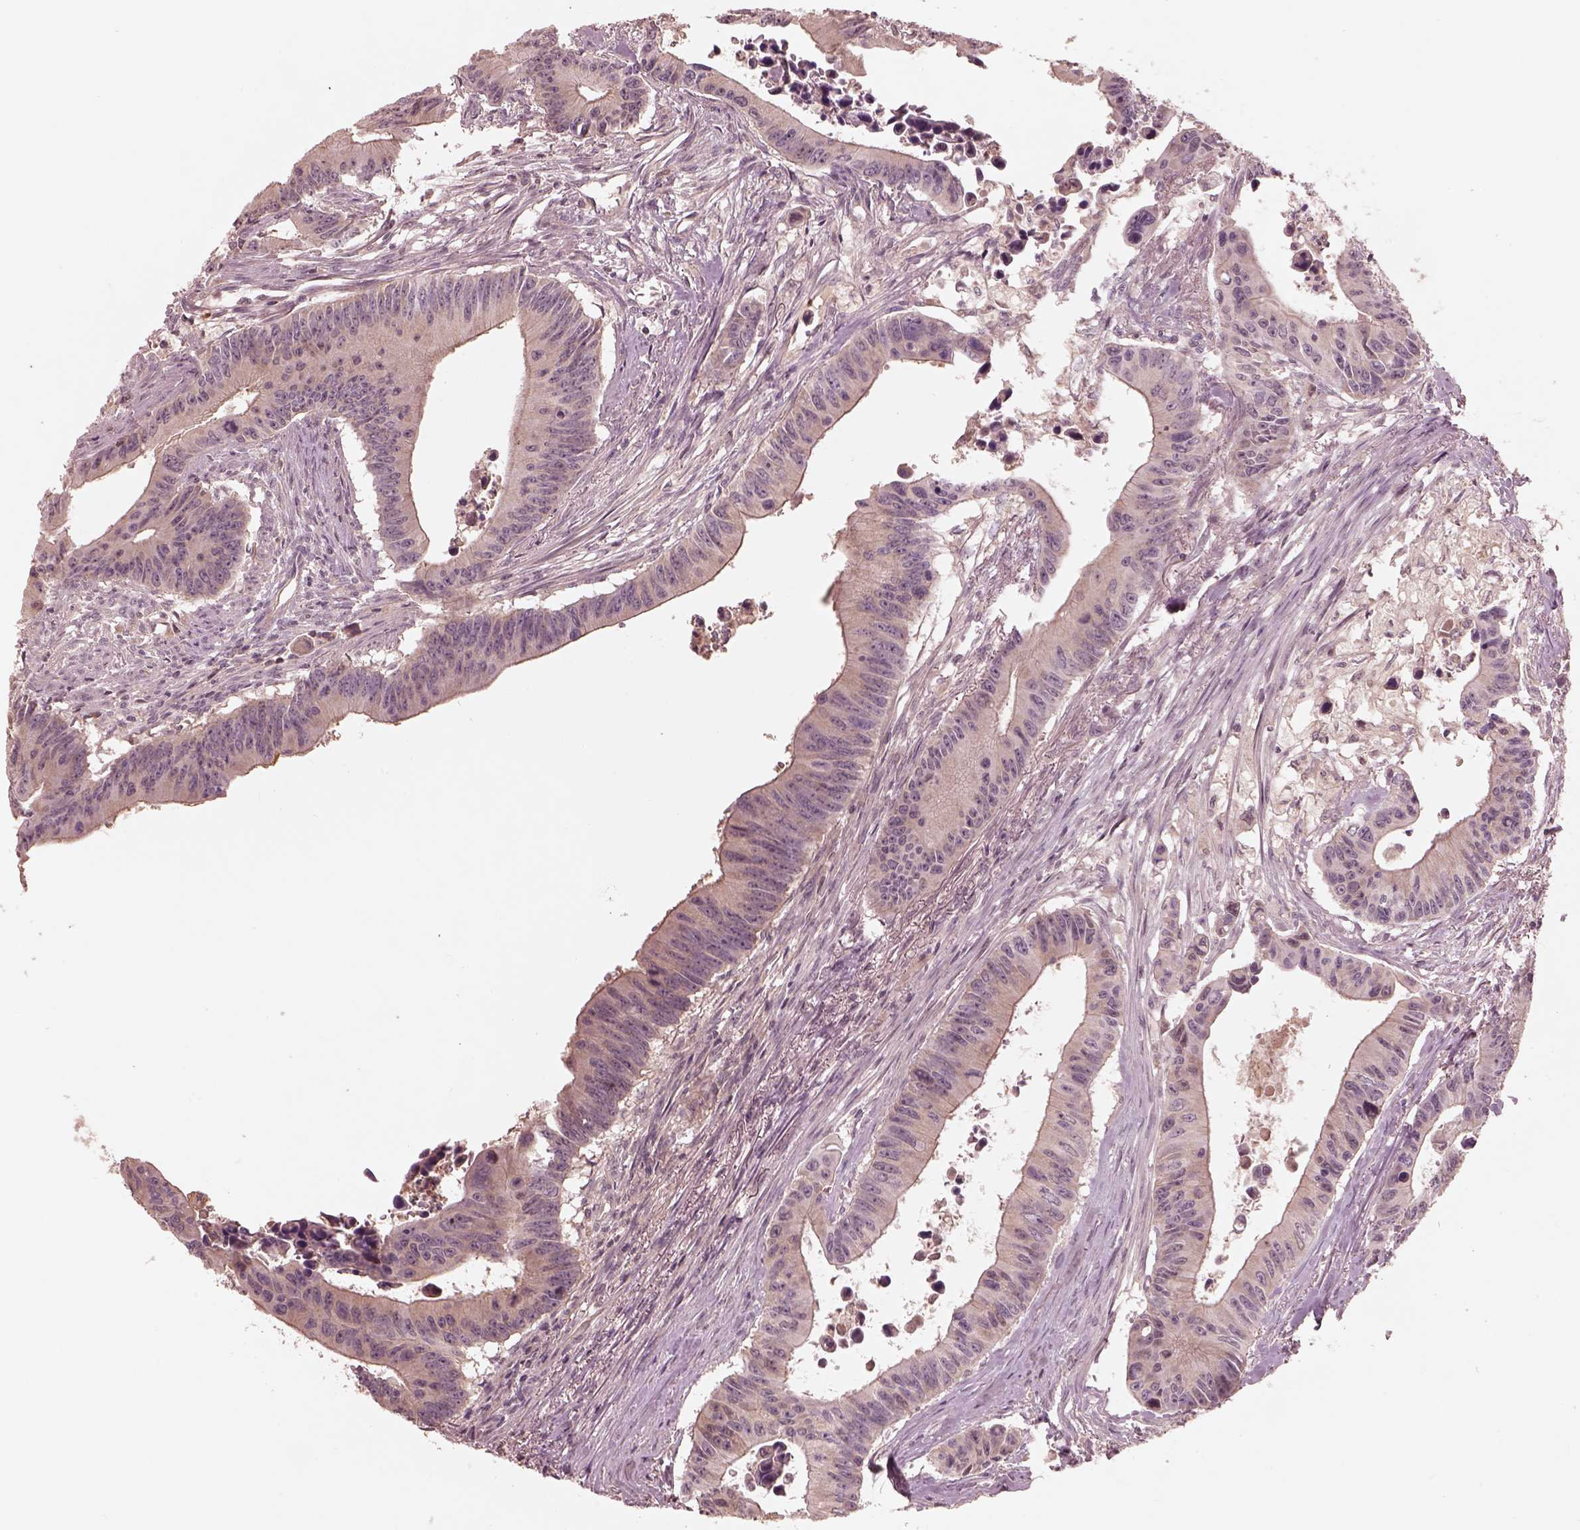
{"staining": {"intensity": "negative", "quantity": "none", "location": "none"}, "tissue": "colorectal cancer", "cell_type": "Tumor cells", "image_type": "cancer", "snomed": [{"axis": "morphology", "description": "Adenocarcinoma, NOS"}, {"axis": "topography", "description": "Colon"}], "caption": "This is a histopathology image of IHC staining of adenocarcinoma (colorectal), which shows no positivity in tumor cells. (DAB (3,3'-diaminobenzidine) immunohistochemistry (IHC), high magnification).", "gene": "TF", "patient": {"sex": "female", "age": 87}}